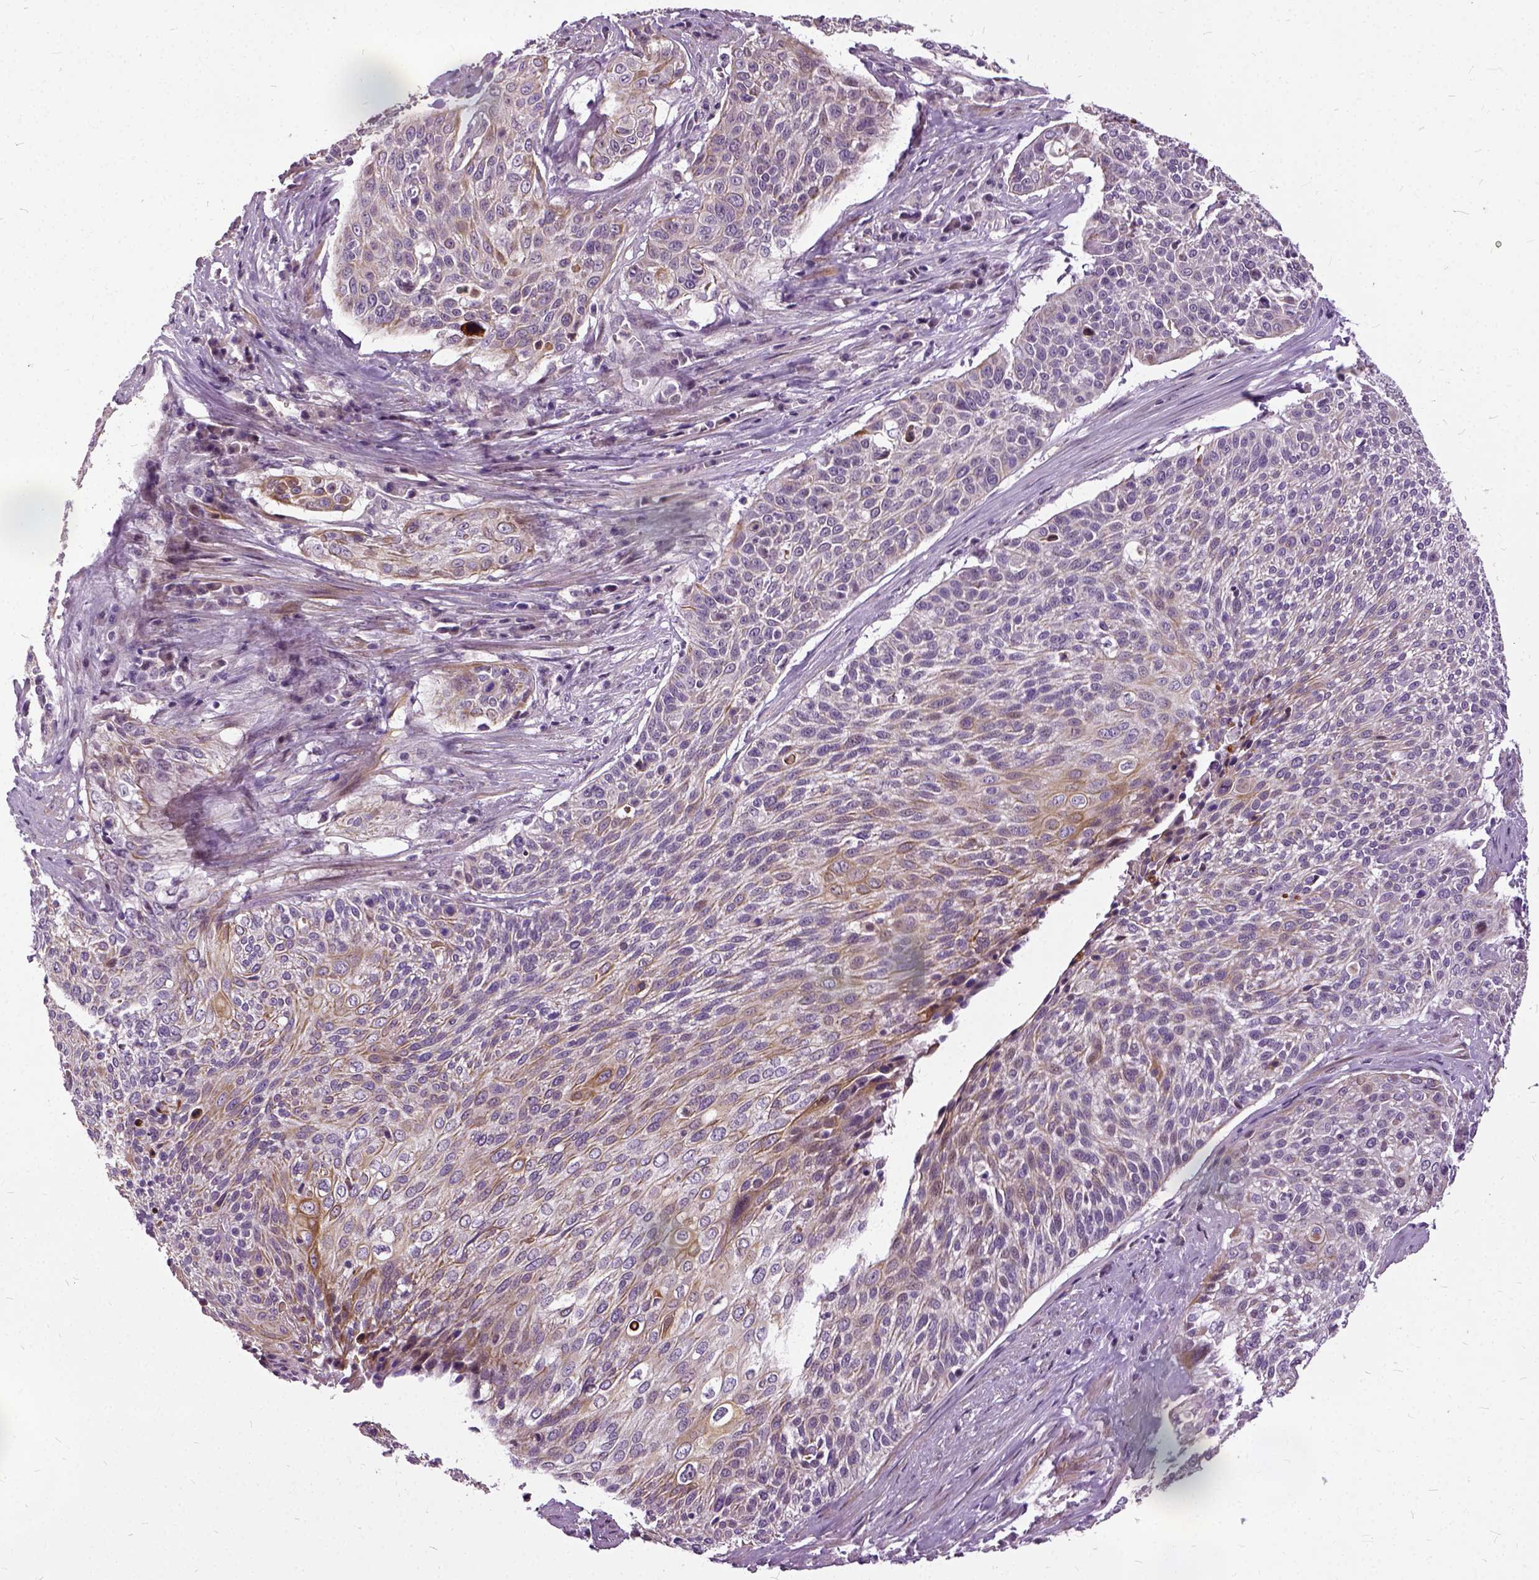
{"staining": {"intensity": "moderate", "quantity": "<25%", "location": "cytoplasmic/membranous"}, "tissue": "cervical cancer", "cell_type": "Tumor cells", "image_type": "cancer", "snomed": [{"axis": "morphology", "description": "Squamous cell carcinoma, NOS"}, {"axis": "topography", "description": "Cervix"}], "caption": "Human cervical cancer stained with a brown dye demonstrates moderate cytoplasmic/membranous positive positivity in about <25% of tumor cells.", "gene": "ILRUN", "patient": {"sex": "female", "age": 31}}